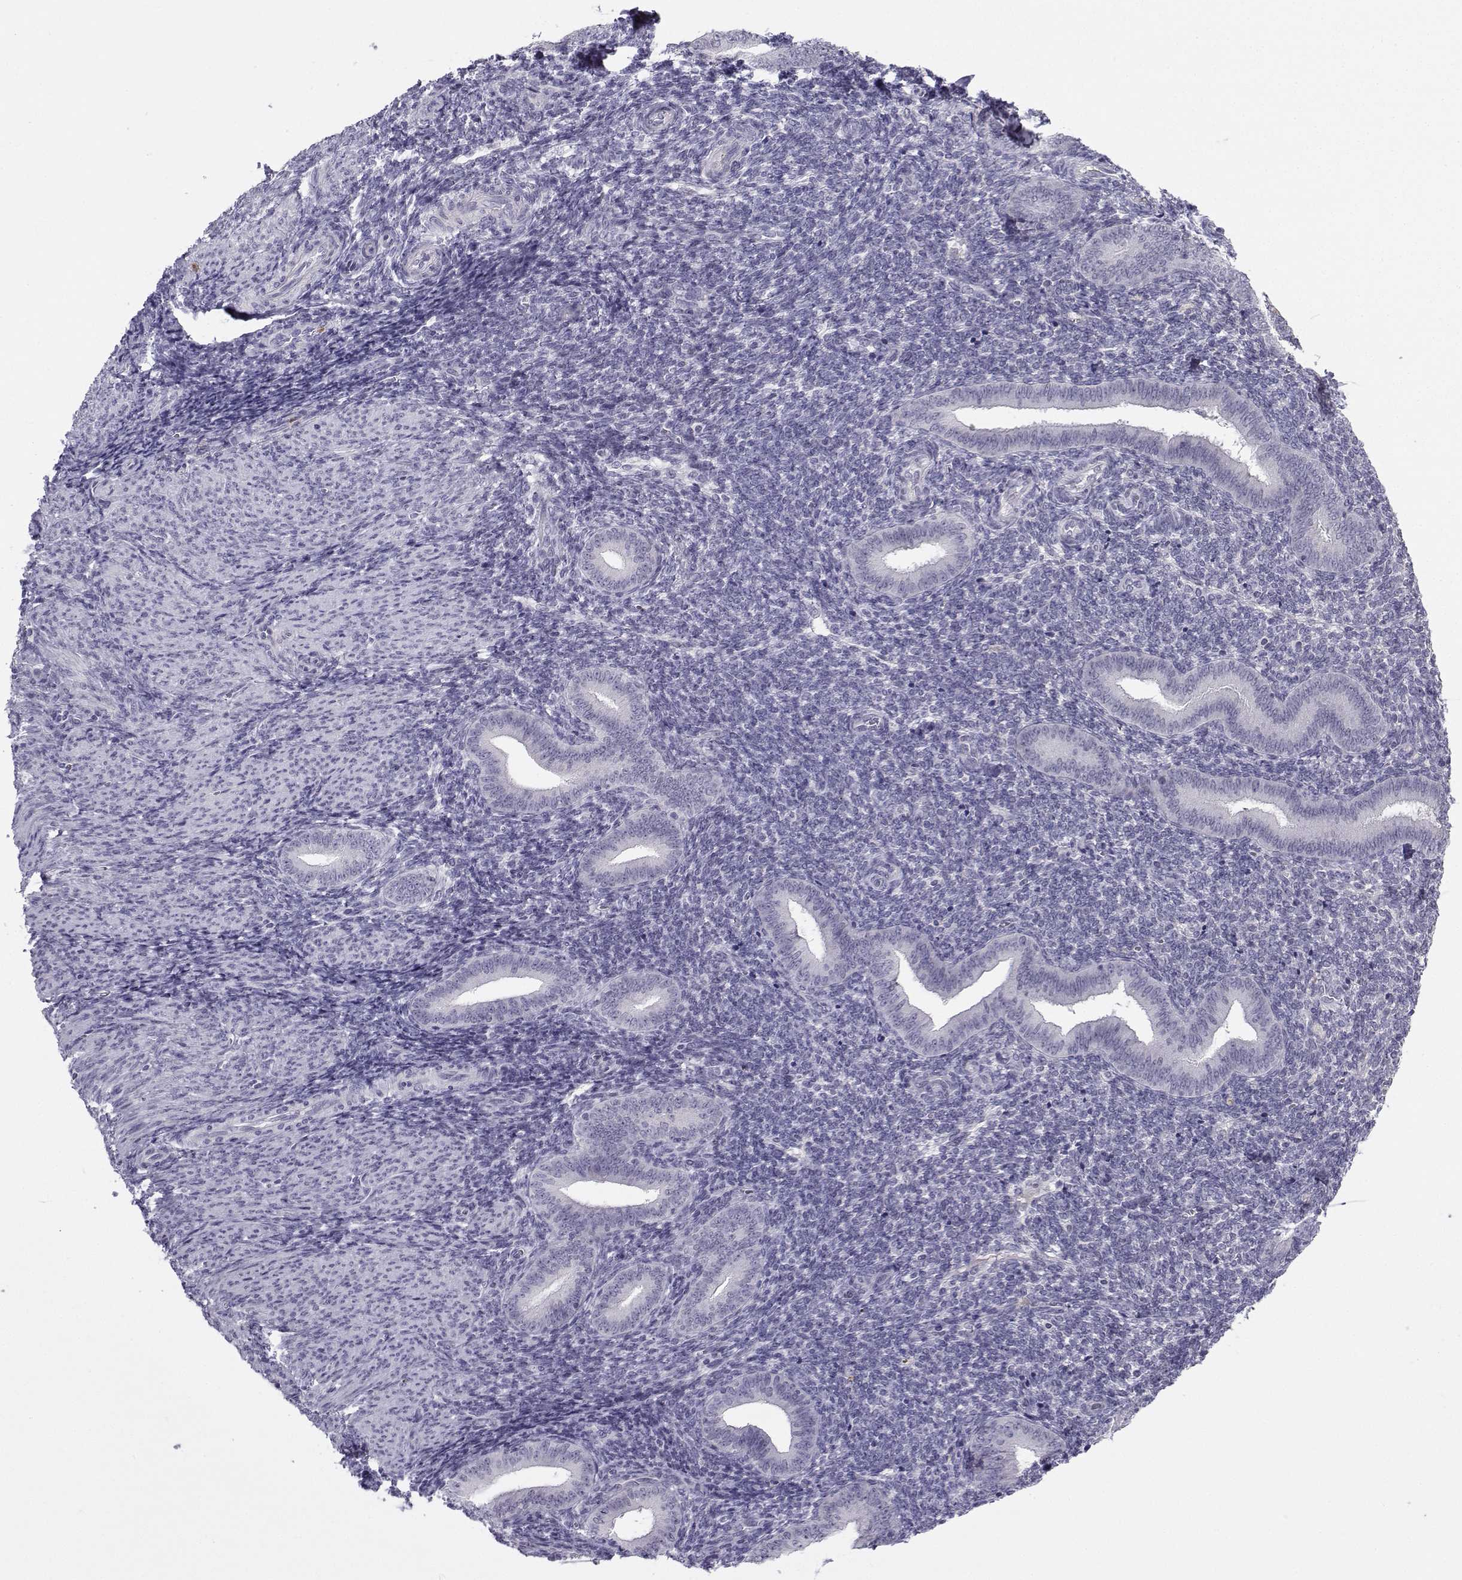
{"staining": {"intensity": "negative", "quantity": "none", "location": "none"}, "tissue": "endometrium", "cell_type": "Cells in endometrial stroma", "image_type": "normal", "snomed": [{"axis": "morphology", "description": "Normal tissue, NOS"}, {"axis": "topography", "description": "Endometrium"}], "caption": "DAB (3,3'-diaminobenzidine) immunohistochemical staining of normal endometrium shows no significant staining in cells in endometrial stroma.", "gene": "CALY", "patient": {"sex": "female", "age": 25}}